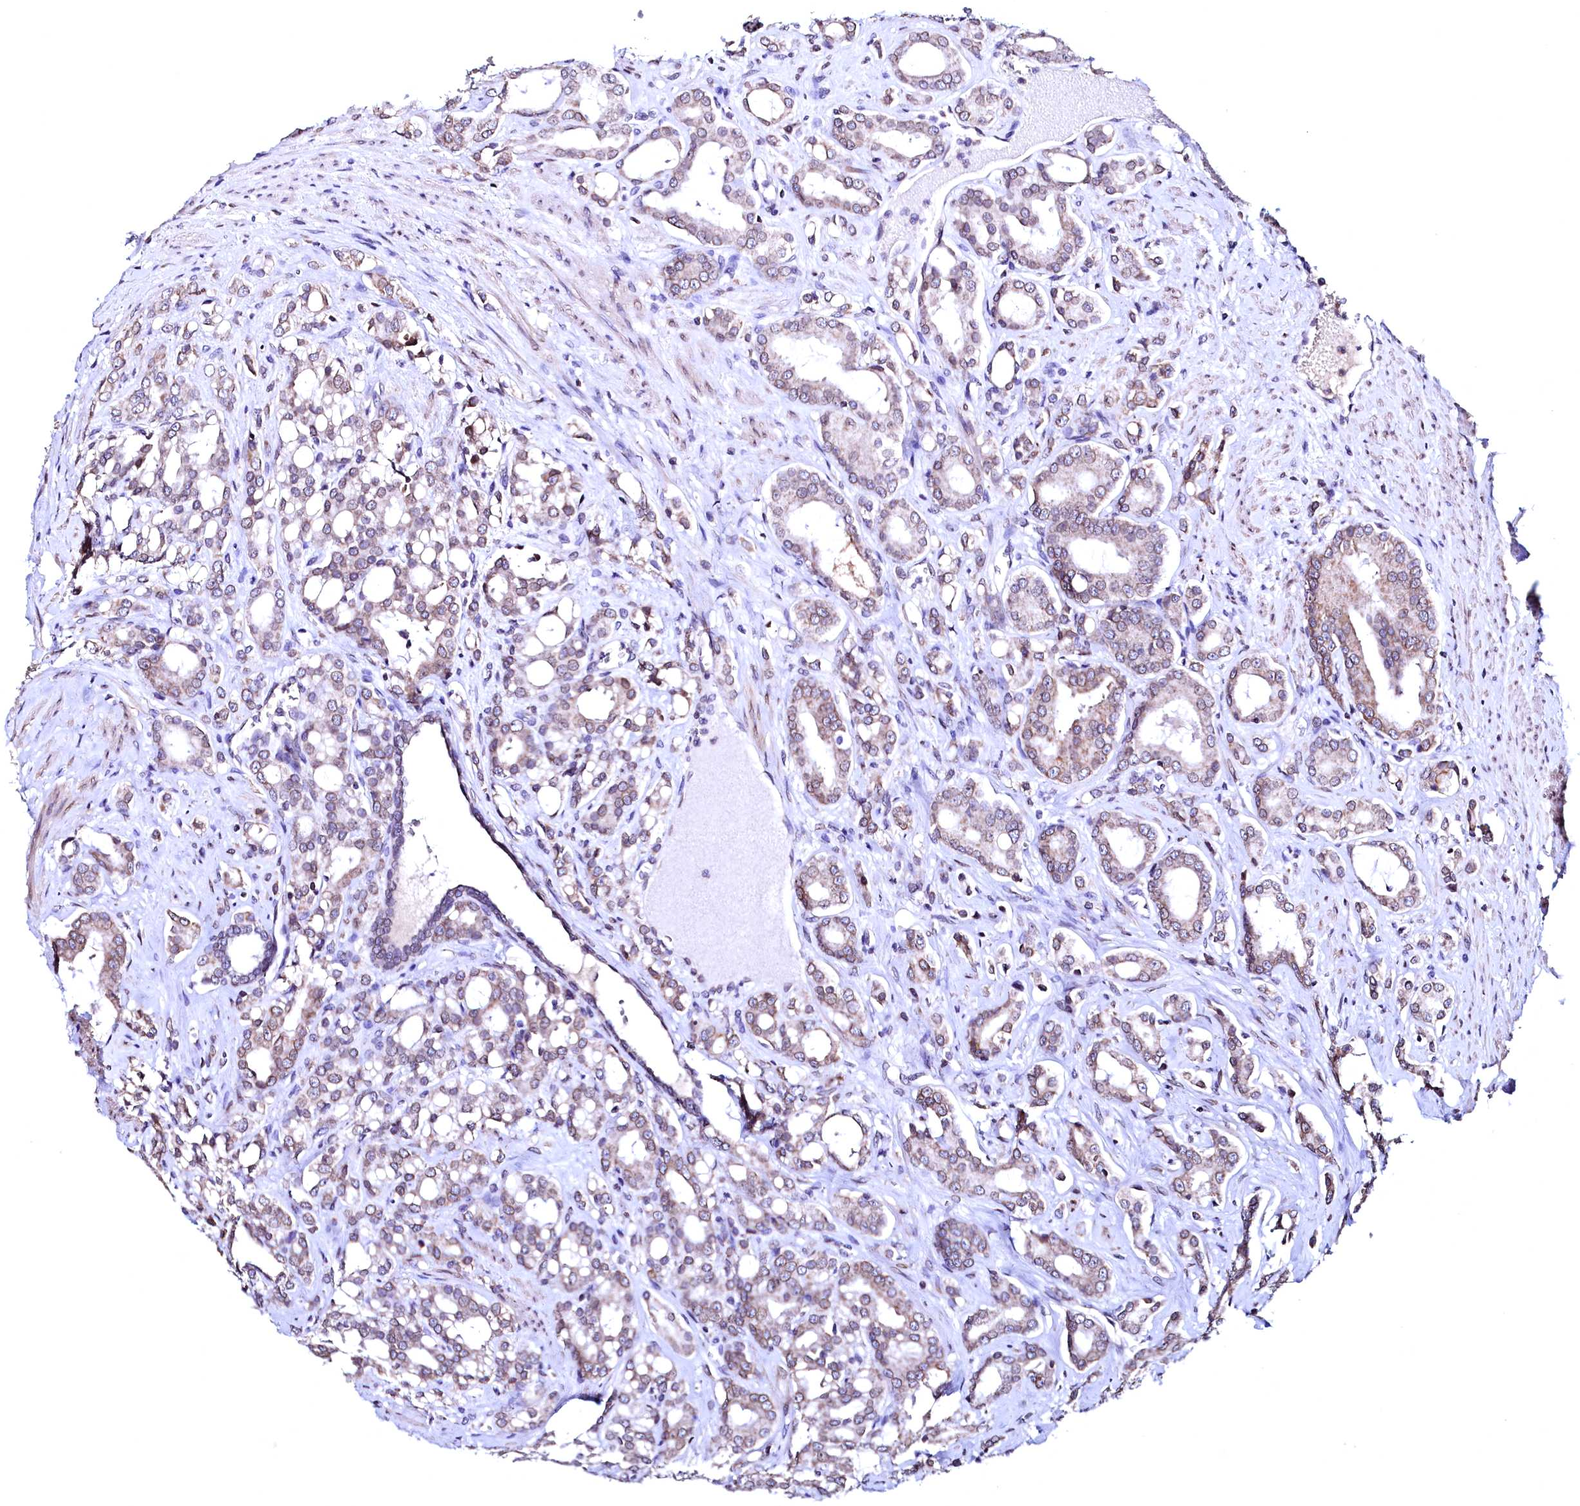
{"staining": {"intensity": "weak", "quantity": "25%-75%", "location": "cytoplasmic/membranous"}, "tissue": "prostate cancer", "cell_type": "Tumor cells", "image_type": "cancer", "snomed": [{"axis": "morphology", "description": "Adenocarcinoma, High grade"}, {"axis": "topography", "description": "Prostate"}], "caption": "Weak cytoplasmic/membranous positivity is present in approximately 25%-75% of tumor cells in prostate cancer (high-grade adenocarcinoma).", "gene": "HAND1", "patient": {"sex": "male", "age": 72}}